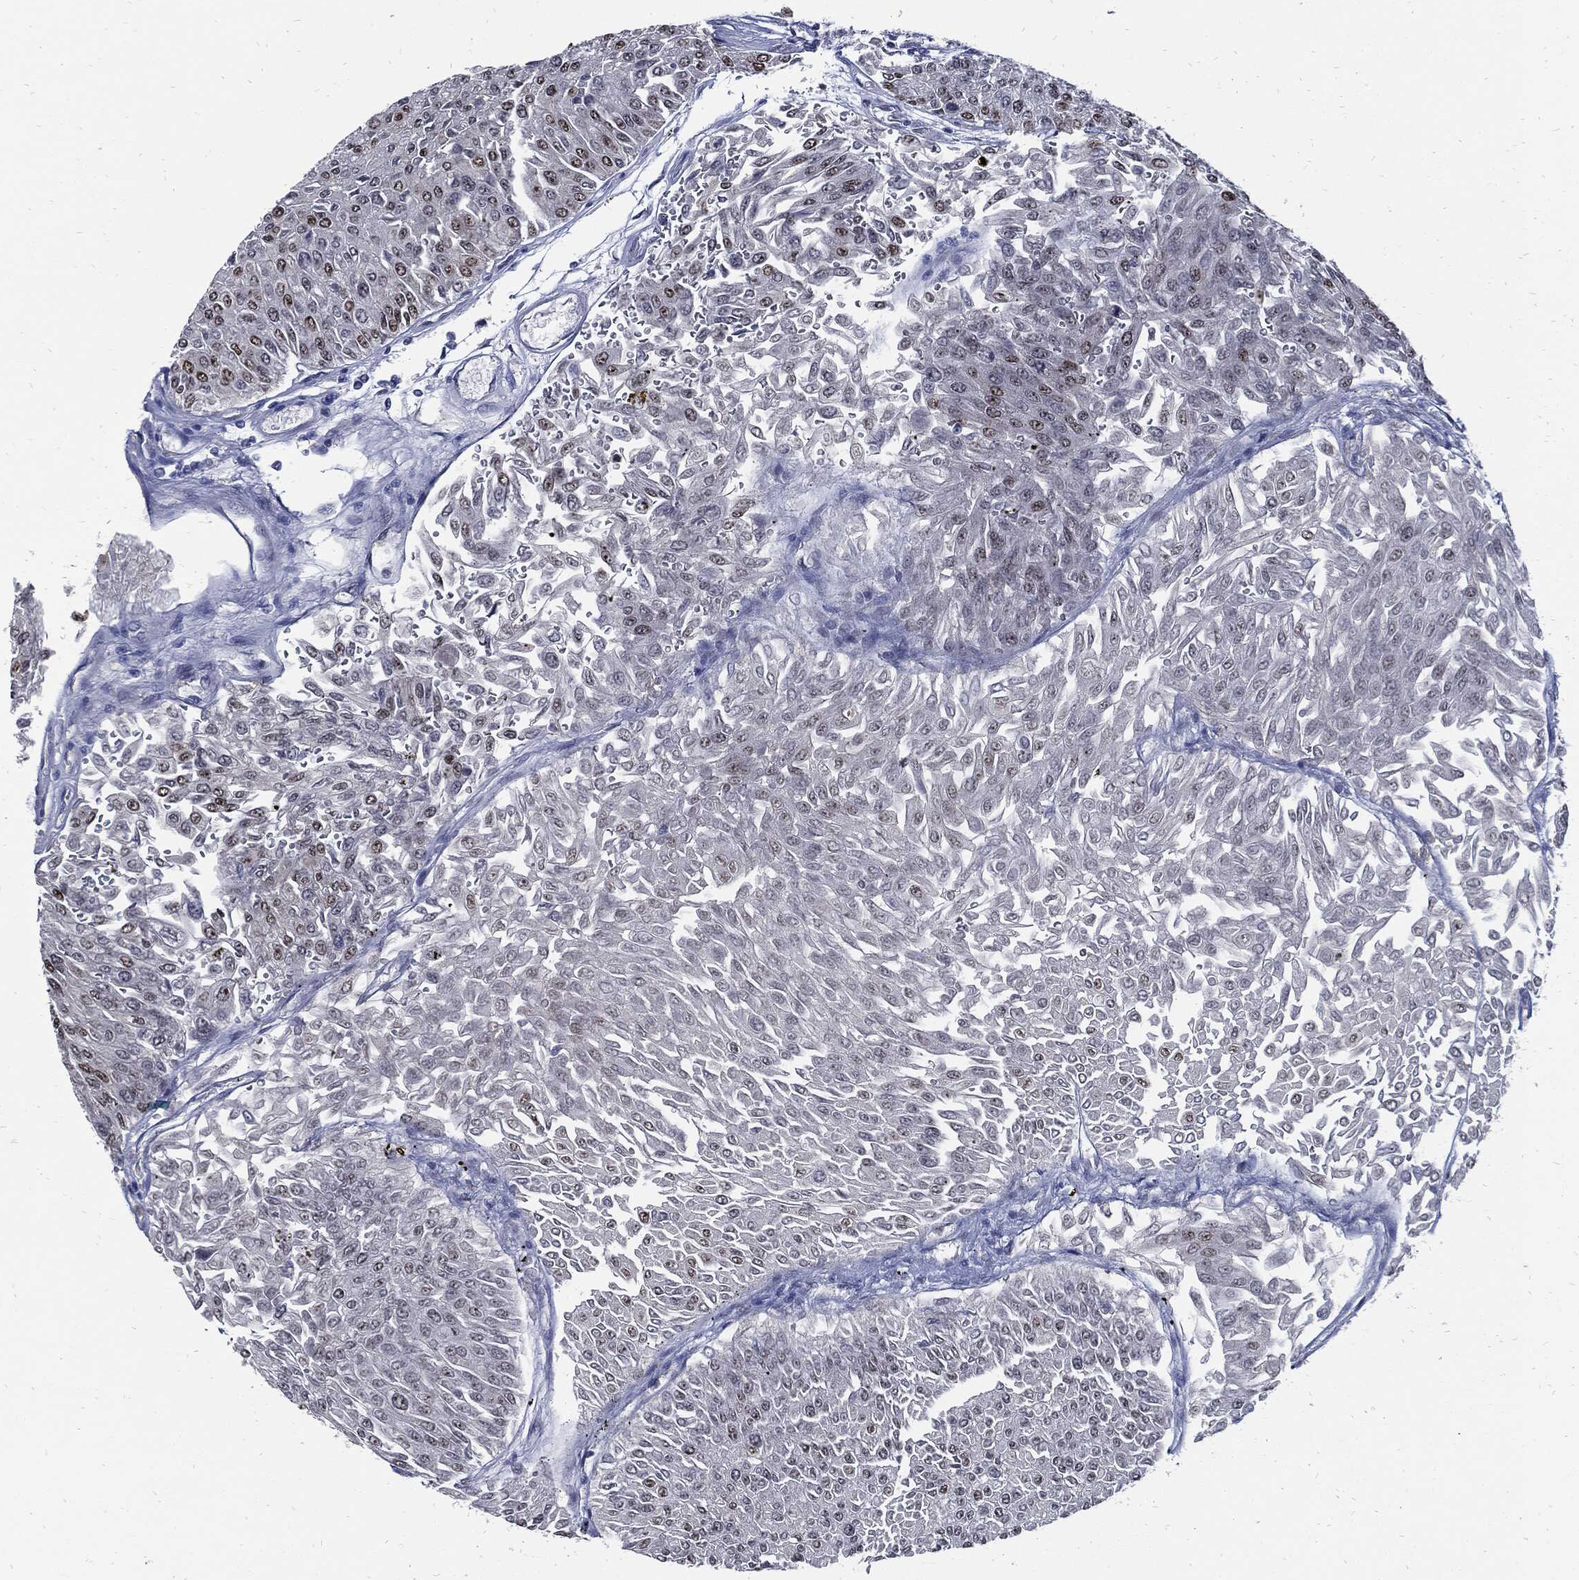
{"staining": {"intensity": "strong", "quantity": "<25%", "location": "nuclear"}, "tissue": "urothelial cancer", "cell_type": "Tumor cells", "image_type": "cancer", "snomed": [{"axis": "morphology", "description": "Urothelial carcinoma, Low grade"}, {"axis": "topography", "description": "Urinary bladder"}], "caption": "Strong nuclear staining for a protein is present in approximately <25% of tumor cells of low-grade urothelial carcinoma using immunohistochemistry (IHC).", "gene": "NBN", "patient": {"sex": "male", "age": 67}}